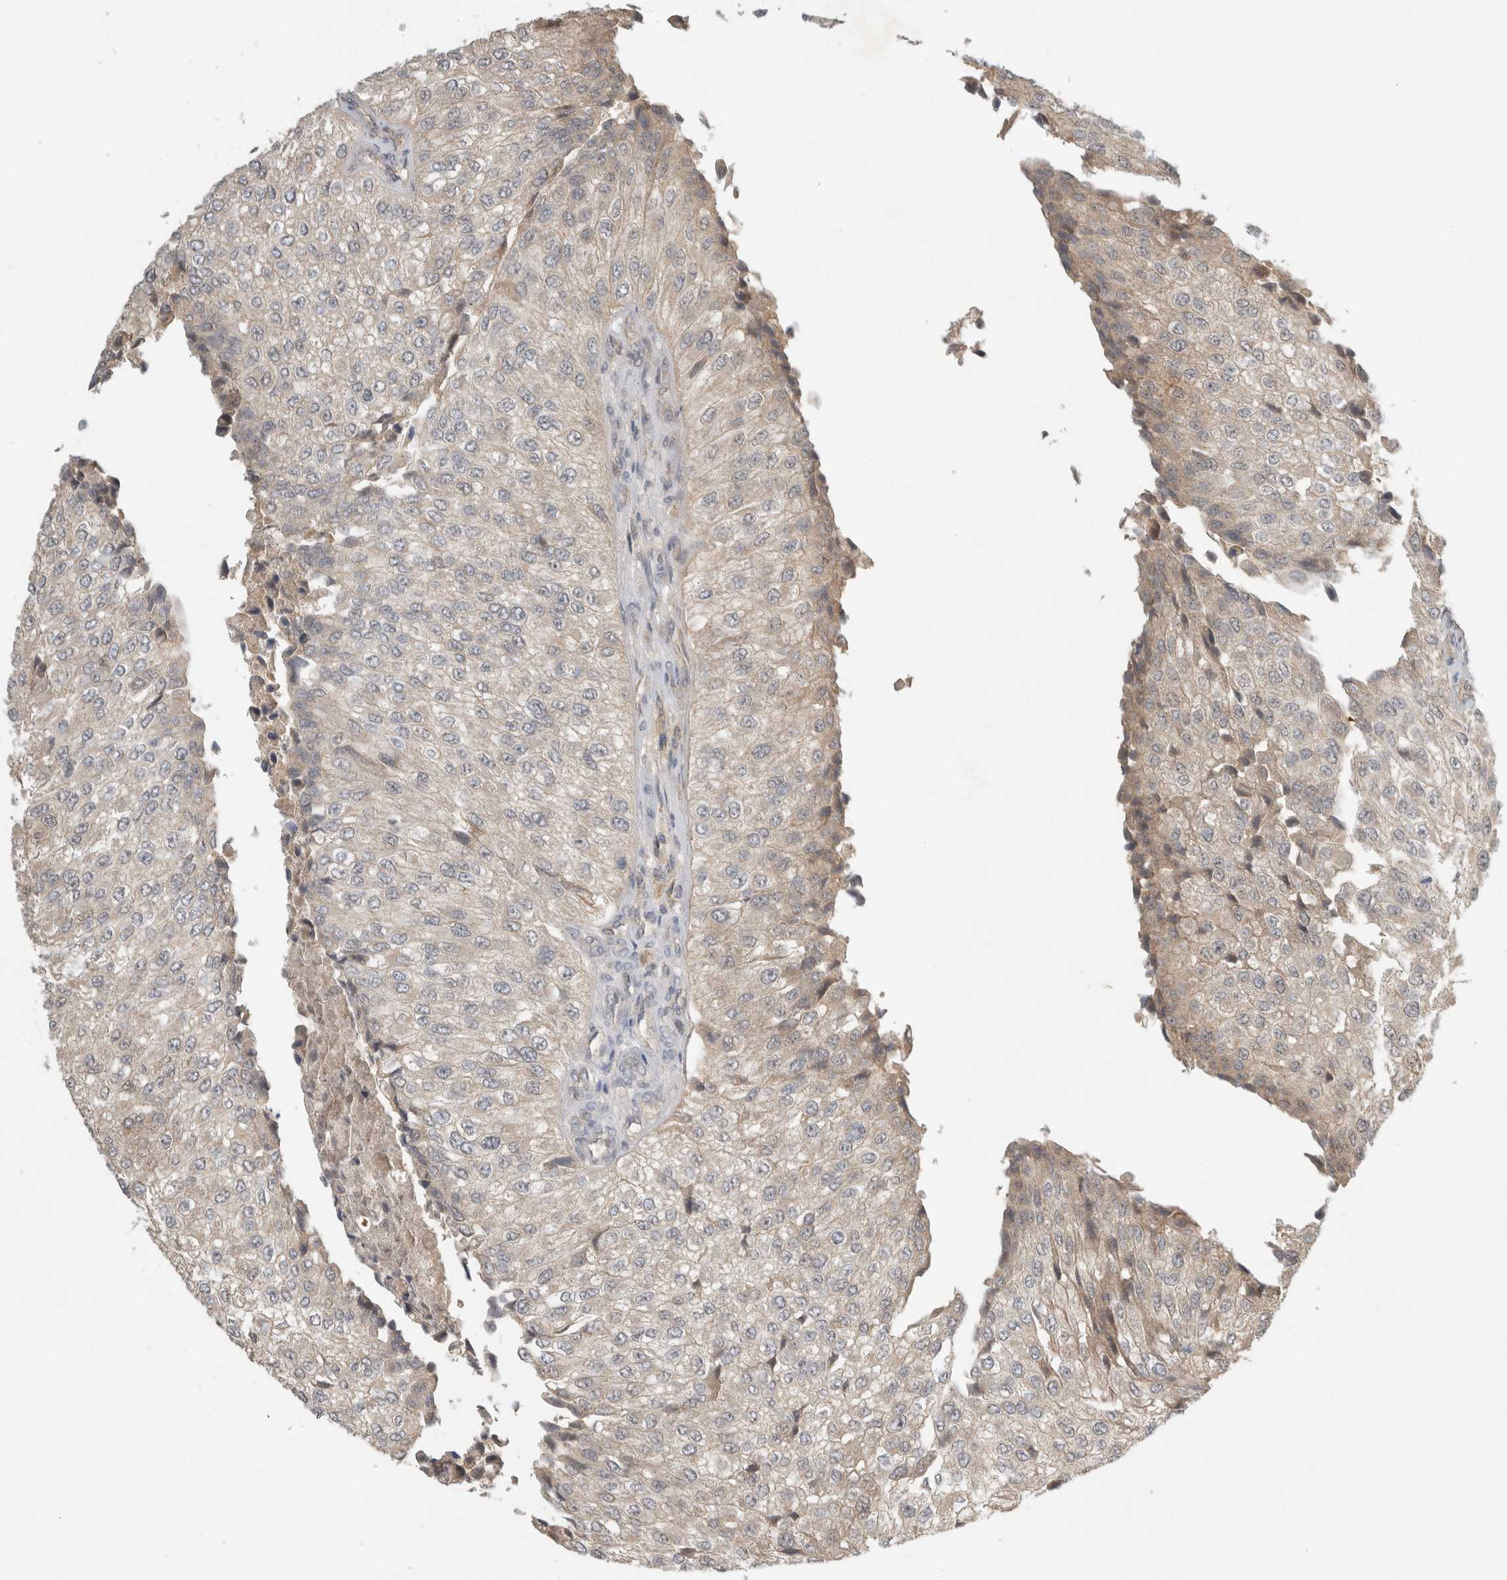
{"staining": {"intensity": "weak", "quantity": "25%-75%", "location": "cytoplasmic/membranous"}, "tissue": "urothelial cancer", "cell_type": "Tumor cells", "image_type": "cancer", "snomed": [{"axis": "morphology", "description": "Urothelial carcinoma, High grade"}, {"axis": "topography", "description": "Kidney"}, {"axis": "topography", "description": "Urinary bladder"}], "caption": "Protein staining shows weak cytoplasmic/membranous positivity in about 25%-75% of tumor cells in urothelial cancer.", "gene": "LOXL2", "patient": {"sex": "male", "age": 77}}